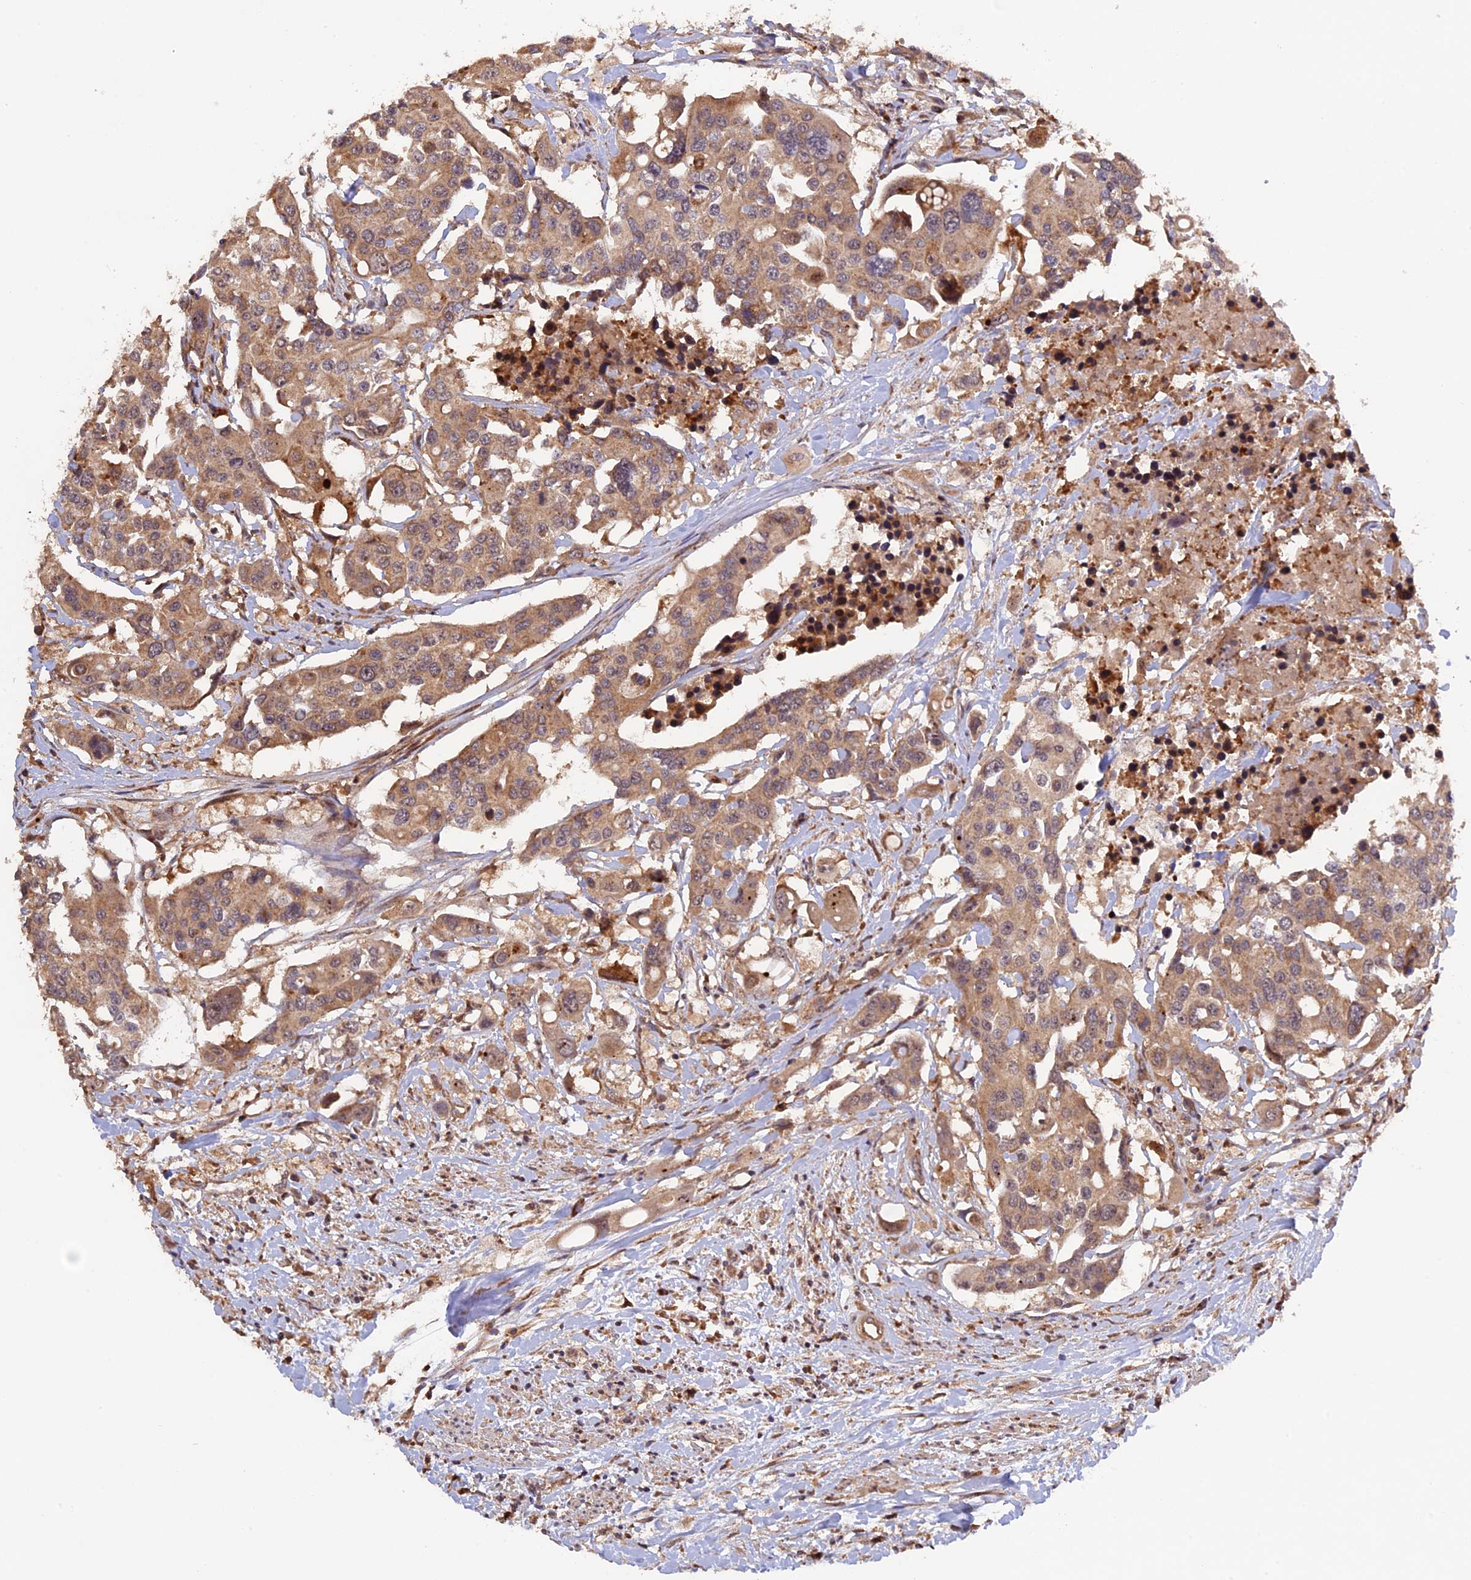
{"staining": {"intensity": "moderate", "quantity": ">75%", "location": "cytoplasmic/membranous"}, "tissue": "colorectal cancer", "cell_type": "Tumor cells", "image_type": "cancer", "snomed": [{"axis": "morphology", "description": "Adenocarcinoma, NOS"}, {"axis": "topography", "description": "Colon"}], "caption": "Brown immunohistochemical staining in human adenocarcinoma (colorectal) displays moderate cytoplasmic/membranous expression in about >75% of tumor cells.", "gene": "FERMT1", "patient": {"sex": "male", "age": 77}}